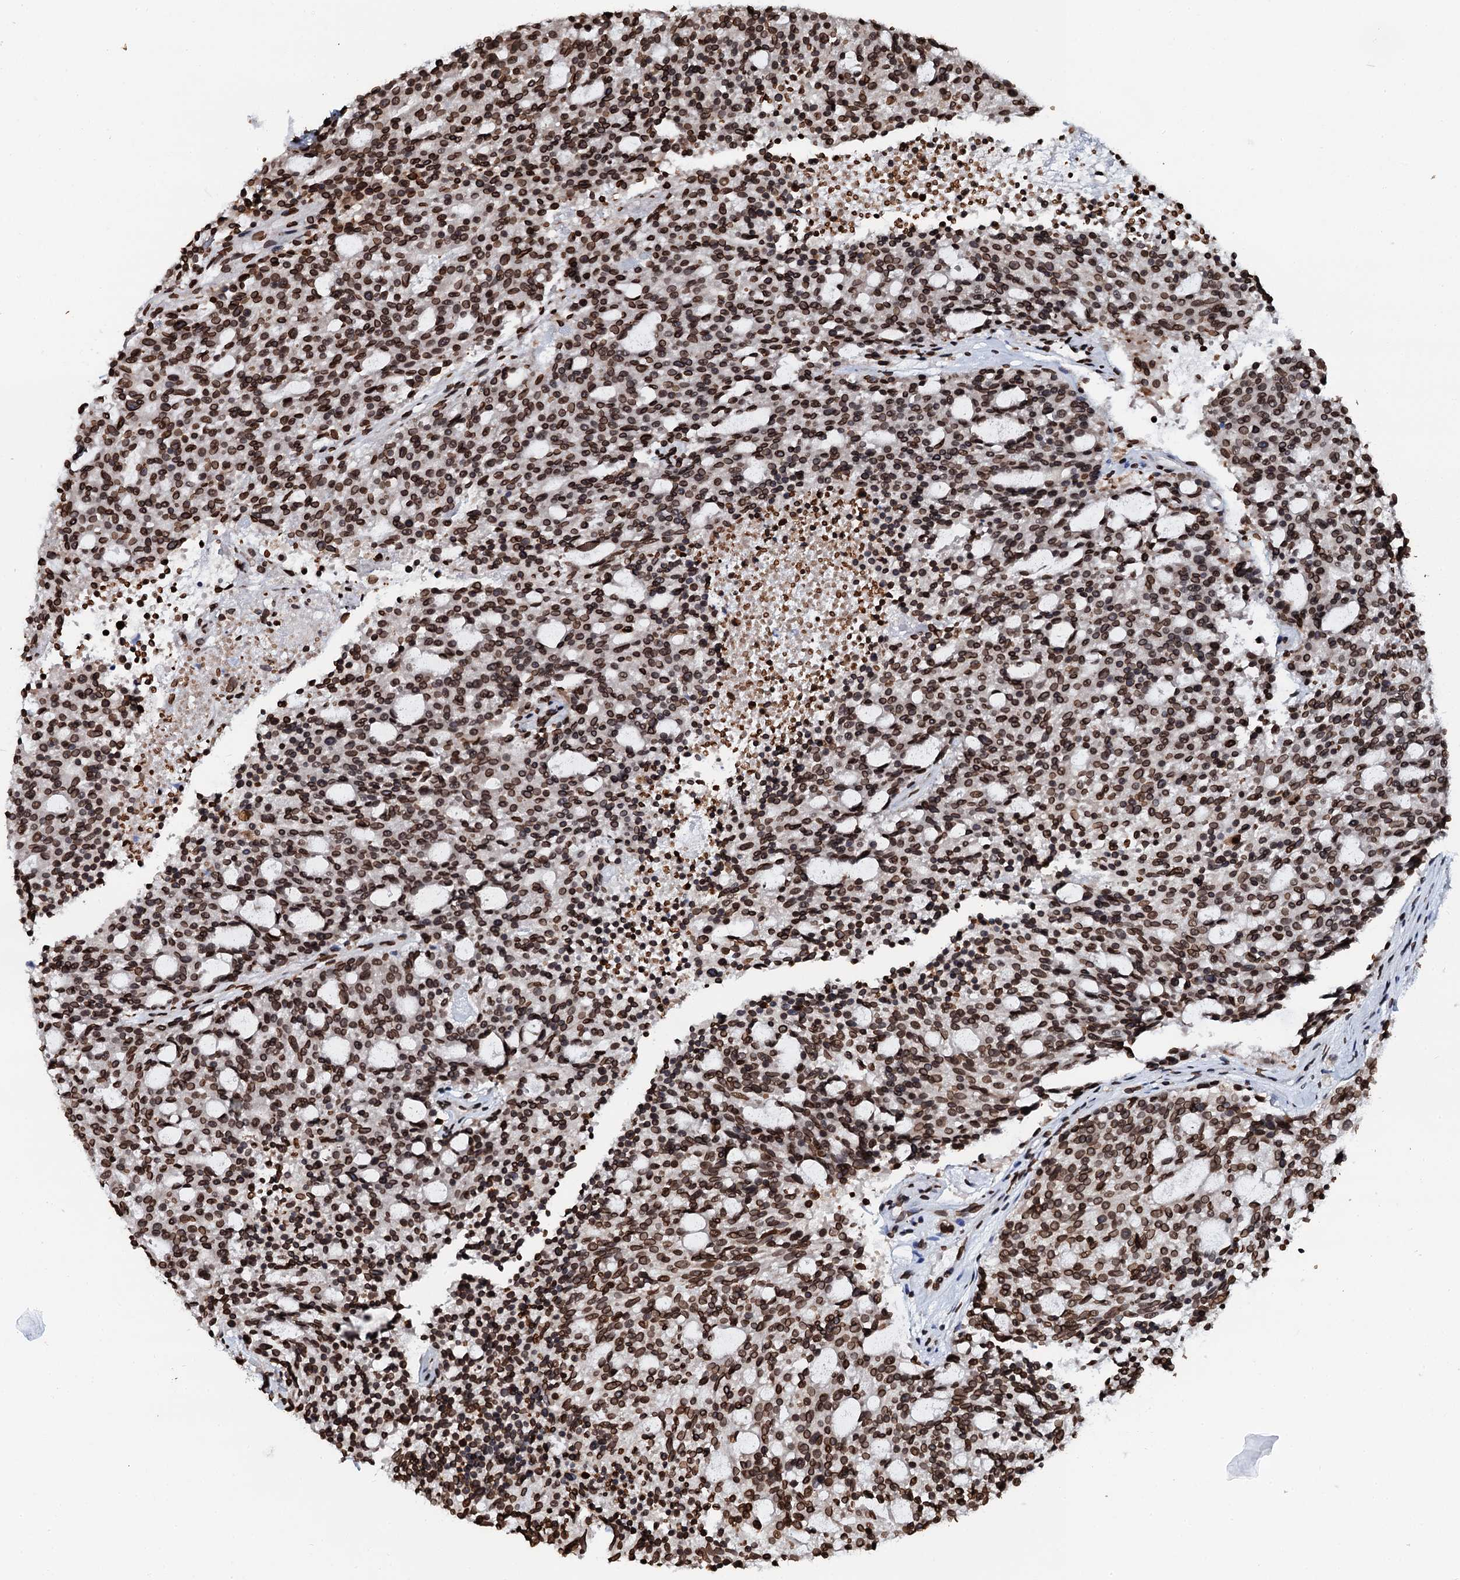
{"staining": {"intensity": "strong", "quantity": ">75%", "location": "nuclear"}, "tissue": "carcinoid", "cell_type": "Tumor cells", "image_type": "cancer", "snomed": [{"axis": "morphology", "description": "Carcinoid, malignant, NOS"}, {"axis": "topography", "description": "Pancreas"}], "caption": "A high amount of strong nuclear positivity is appreciated in approximately >75% of tumor cells in malignant carcinoid tissue. The protein of interest is shown in brown color, while the nuclei are stained blue.", "gene": "KATNAL2", "patient": {"sex": "female", "age": 54}}